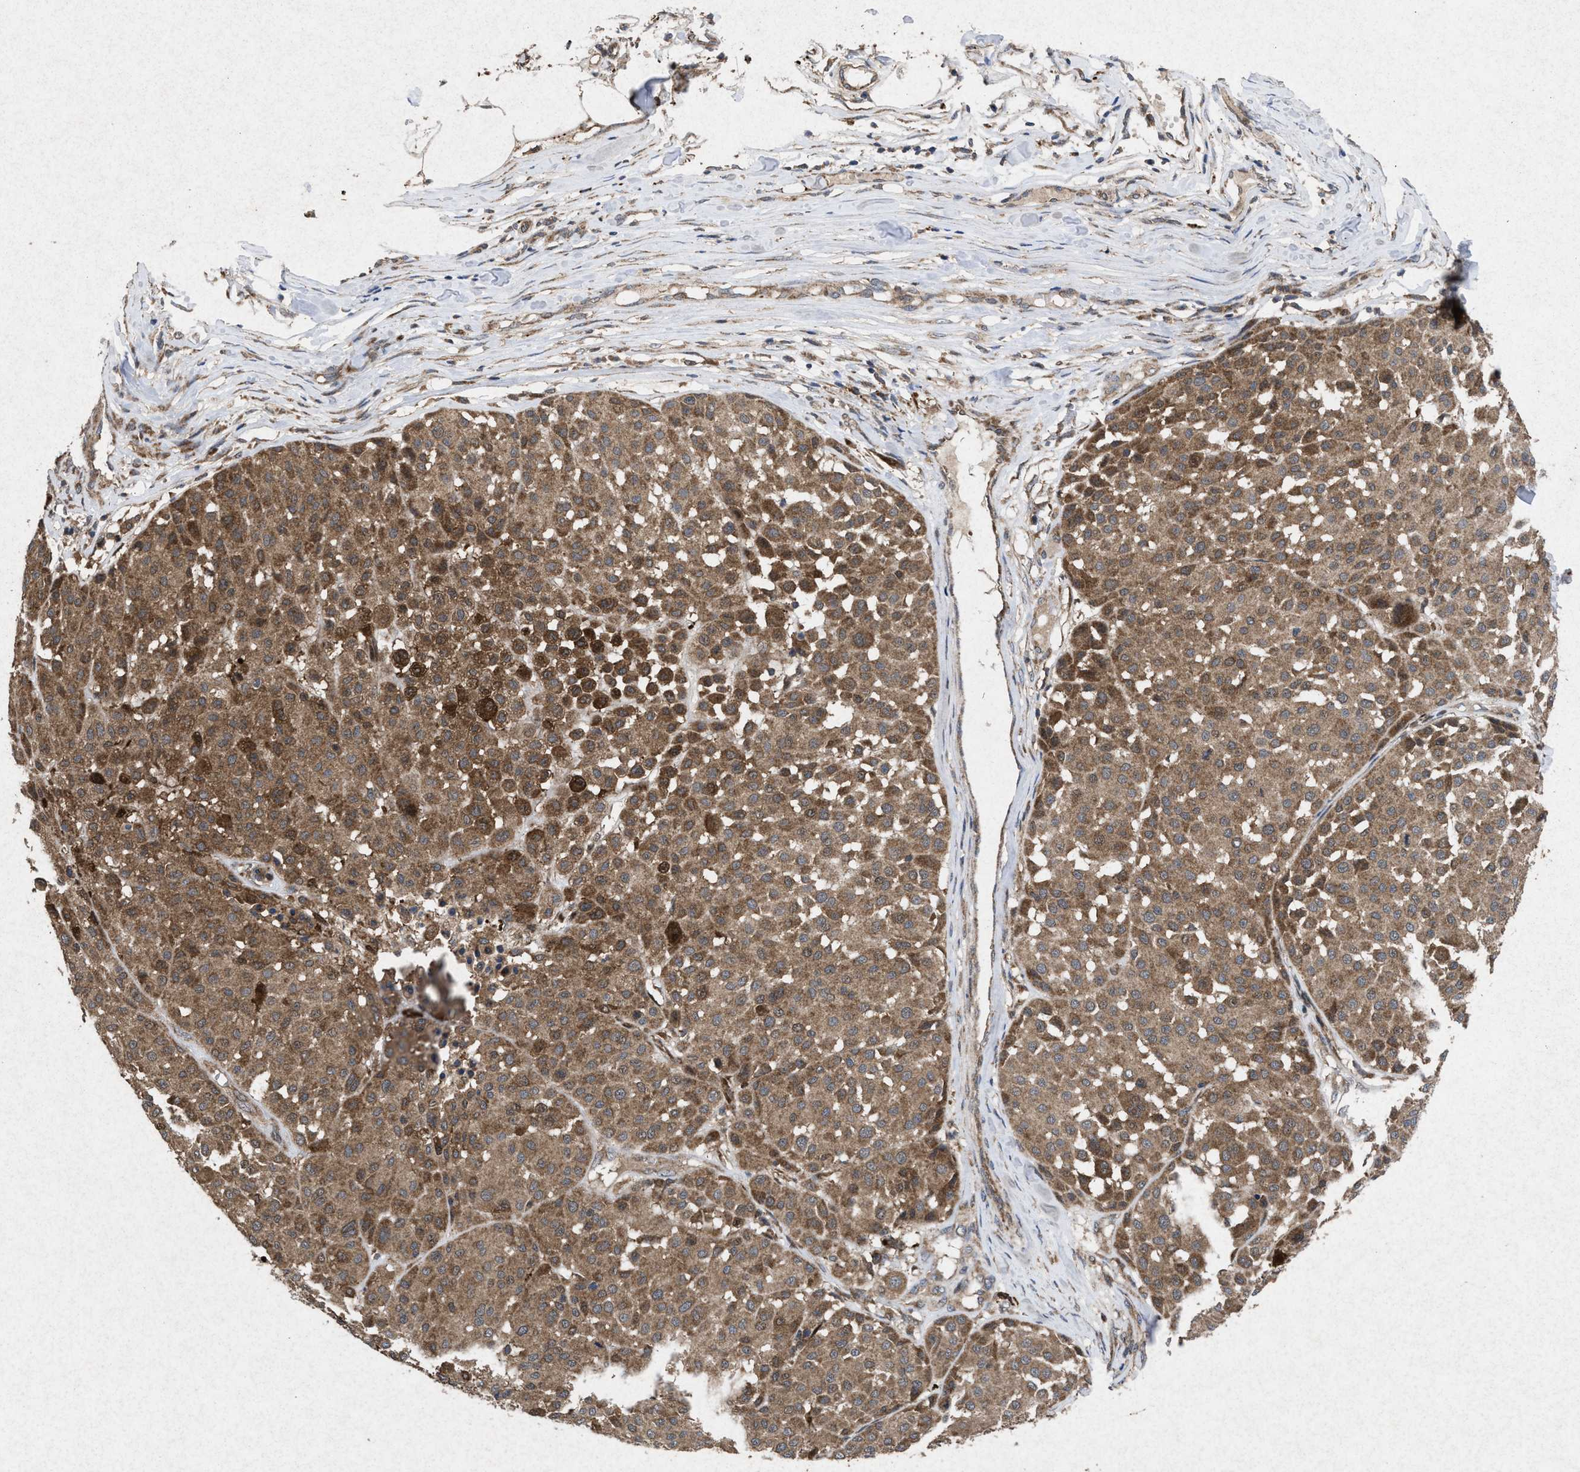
{"staining": {"intensity": "moderate", "quantity": ">75%", "location": "cytoplasmic/membranous"}, "tissue": "melanoma", "cell_type": "Tumor cells", "image_type": "cancer", "snomed": [{"axis": "morphology", "description": "Malignant melanoma, Metastatic site"}, {"axis": "topography", "description": "Soft tissue"}], "caption": "Brown immunohistochemical staining in human melanoma demonstrates moderate cytoplasmic/membranous staining in about >75% of tumor cells. (DAB (3,3'-diaminobenzidine) IHC with brightfield microscopy, high magnification).", "gene": "MSI2", "patient": {"sex": "male", "age": 41}}